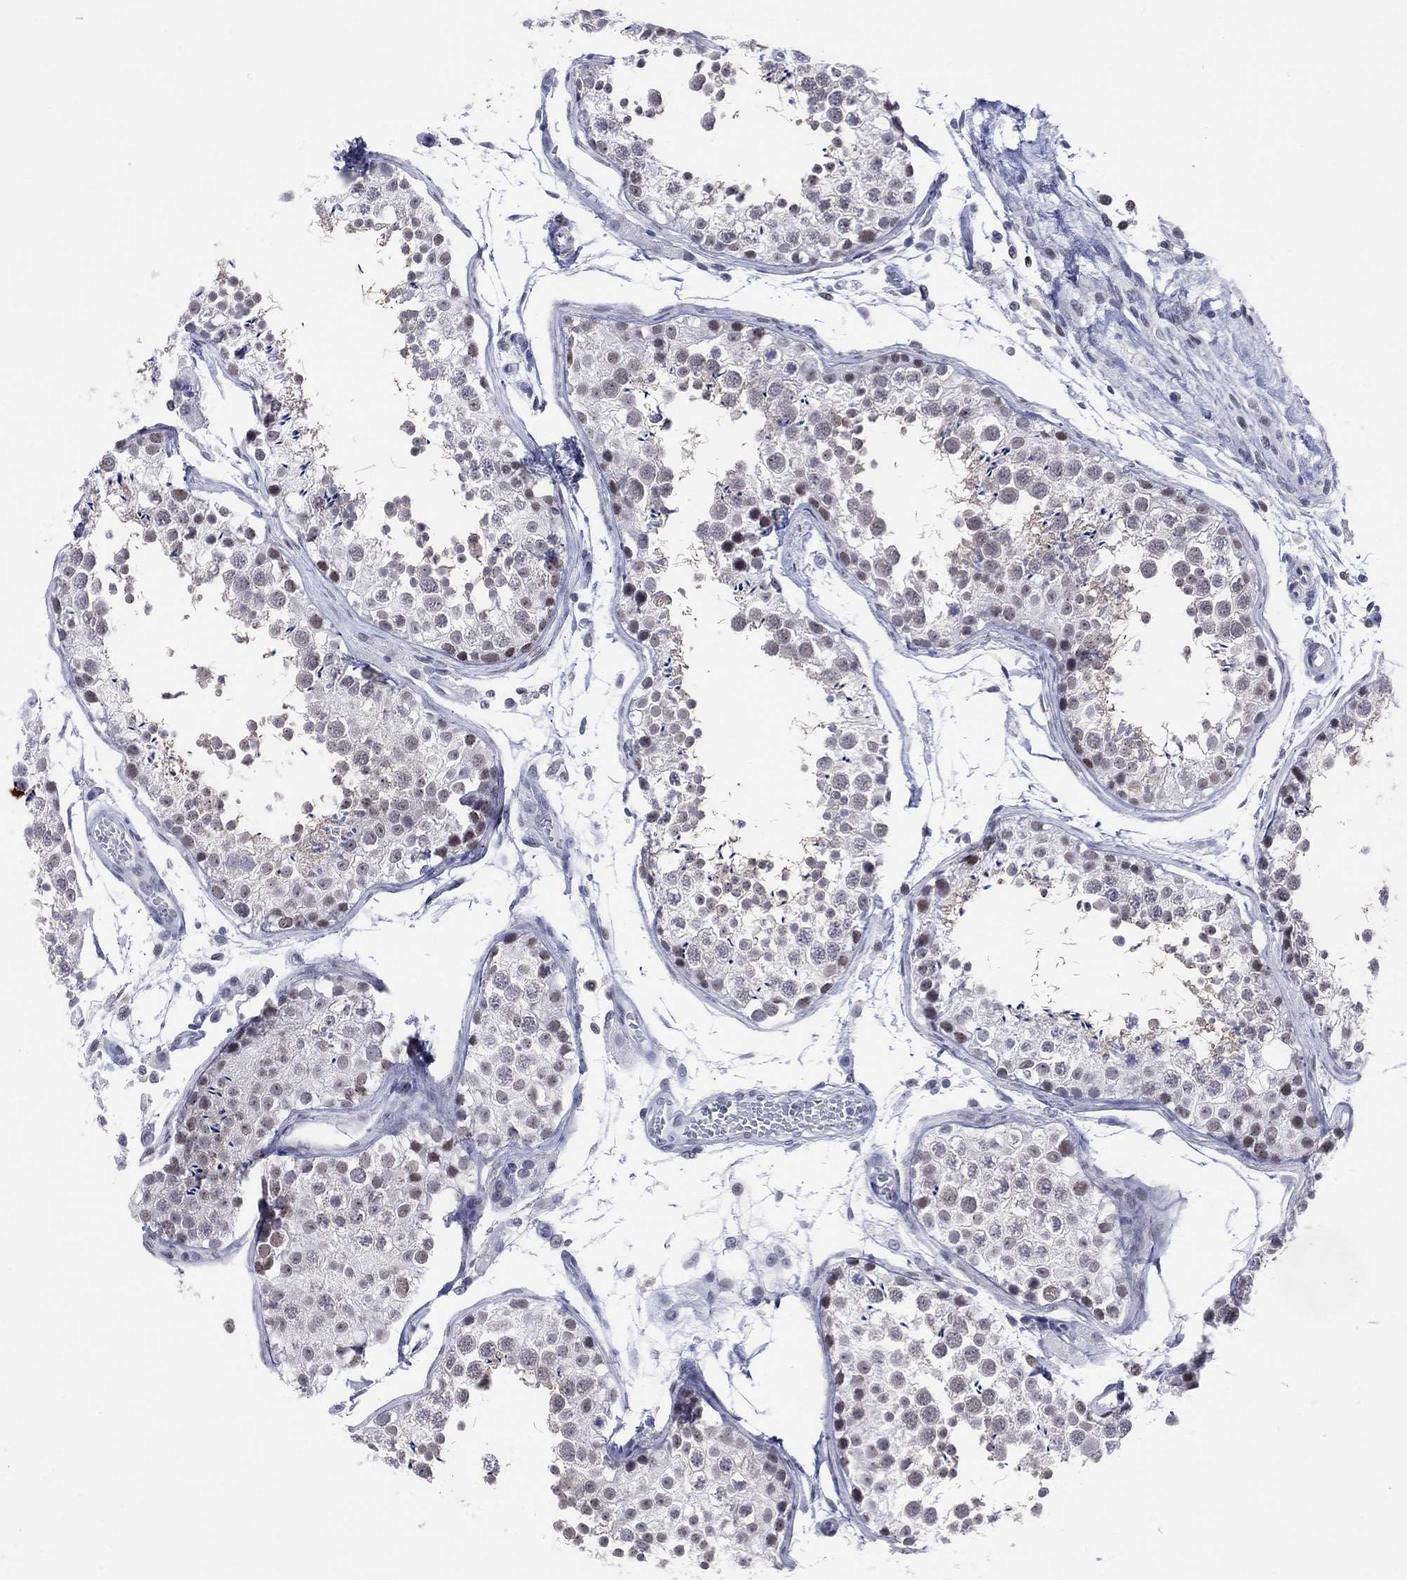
{"staining": {"intensity": "weak", "quantity": "<25%", "location": "cytoplasmic/membranous,nuclear"}, "tissue": "testis", "cell_type": "Cells in seminiferous ducts", "image_type": "normal", "snomed": [{"axis": "morphology", "description": "Normal tissue, NOS"}, {"axis": "topography", "description": "Testis"}], "caption": "The image shows no staining of cells in seminiferous ducts in normal testis.", "gene": "CFAP58", "patient": {"sex": "male", "age": 29}}